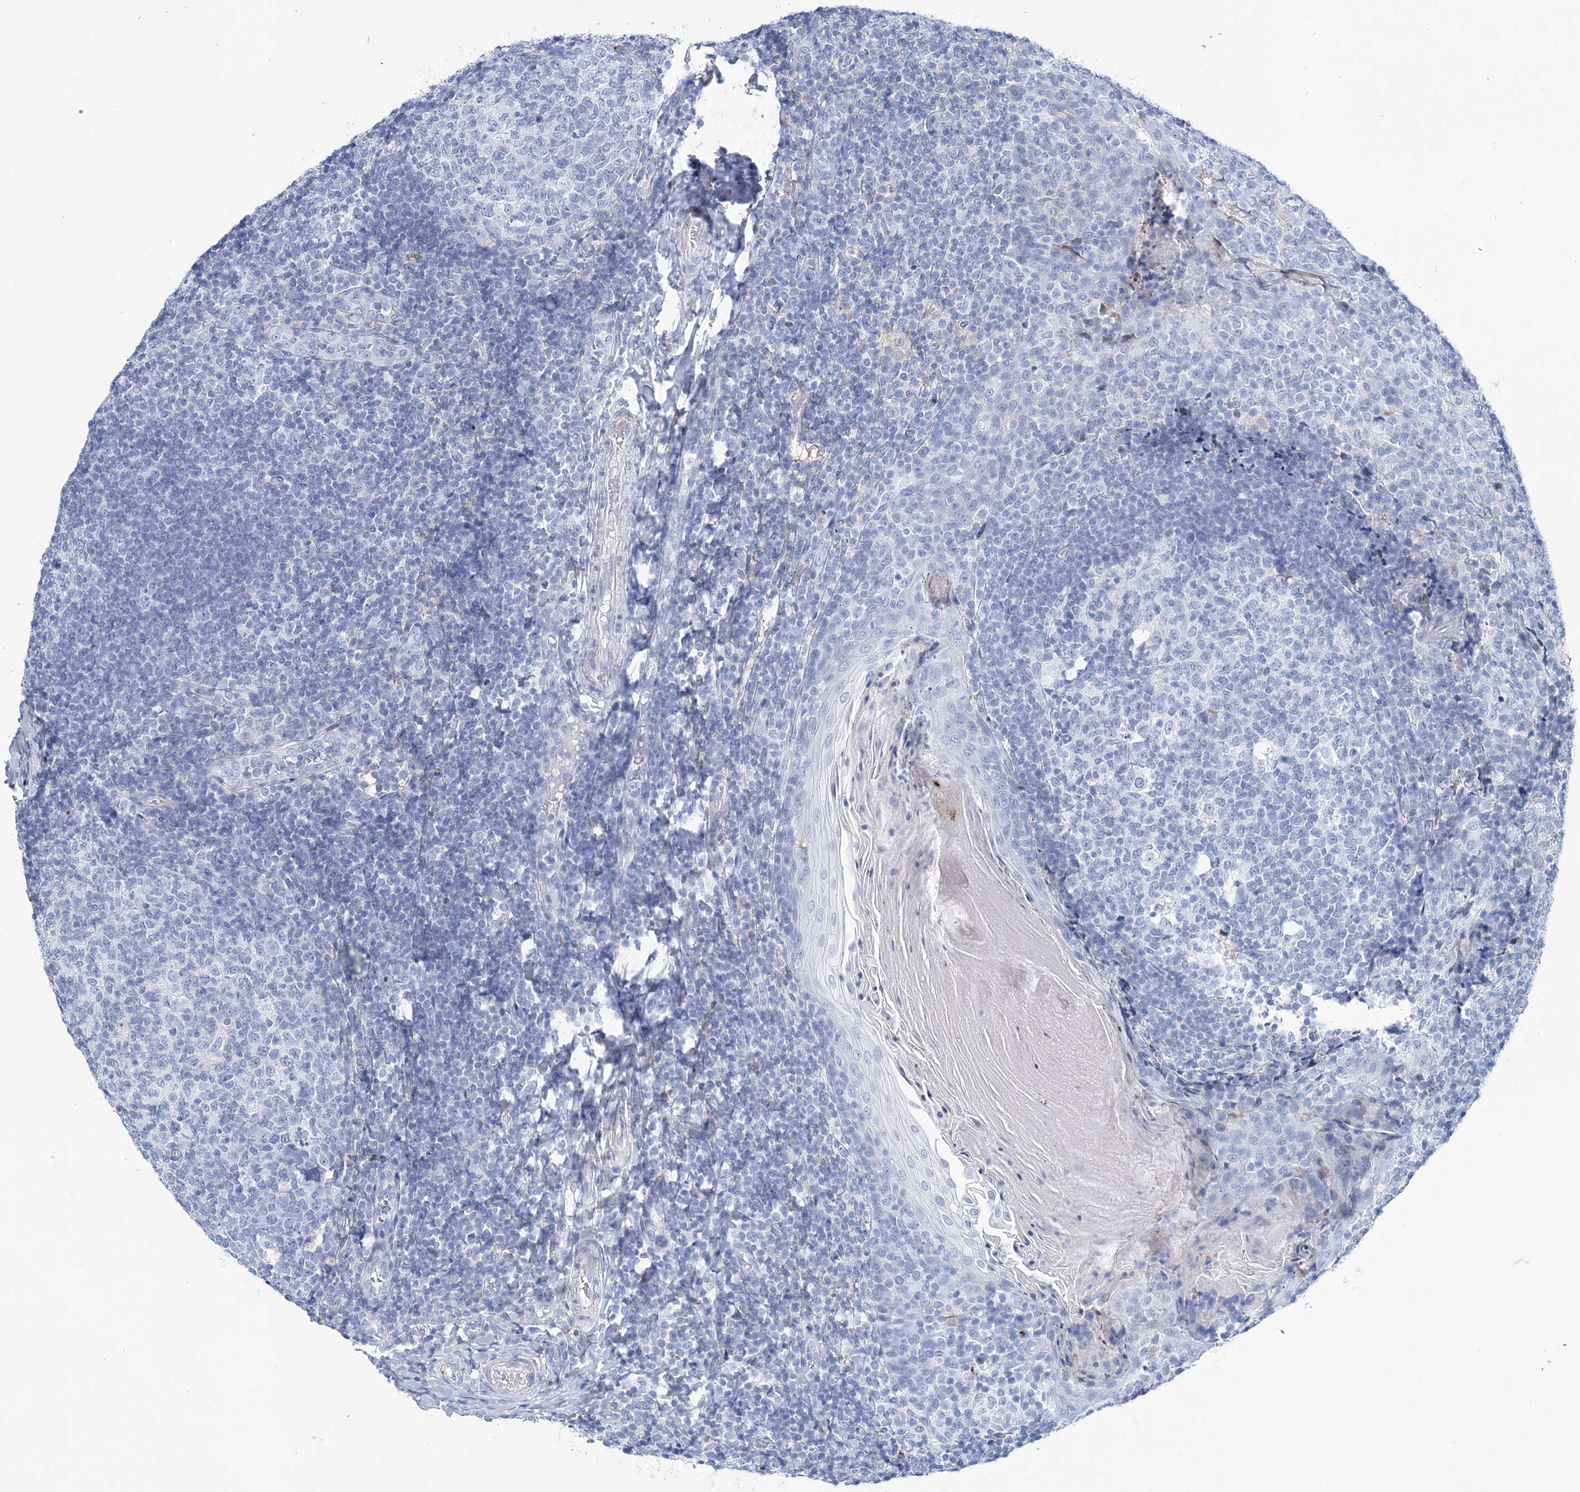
{"staining": {"intensity": "negative", "quantity": "none", "location": "none"}, "tissue": "tonsil", "cell_type": "Germinal center cells", "image_type": "normal", "snomed": [{"axis": "morphology", "description": "Normal tissue, NOS"}, {"axis": "topography", "description": "Tonsil"}], "caption": "Immunohistochemistry (IHC) of benign tonsil demonstrates no staining in germinal center cells.", "gene": "NKX6", "patient": {"sex": "female", "age": 19}}